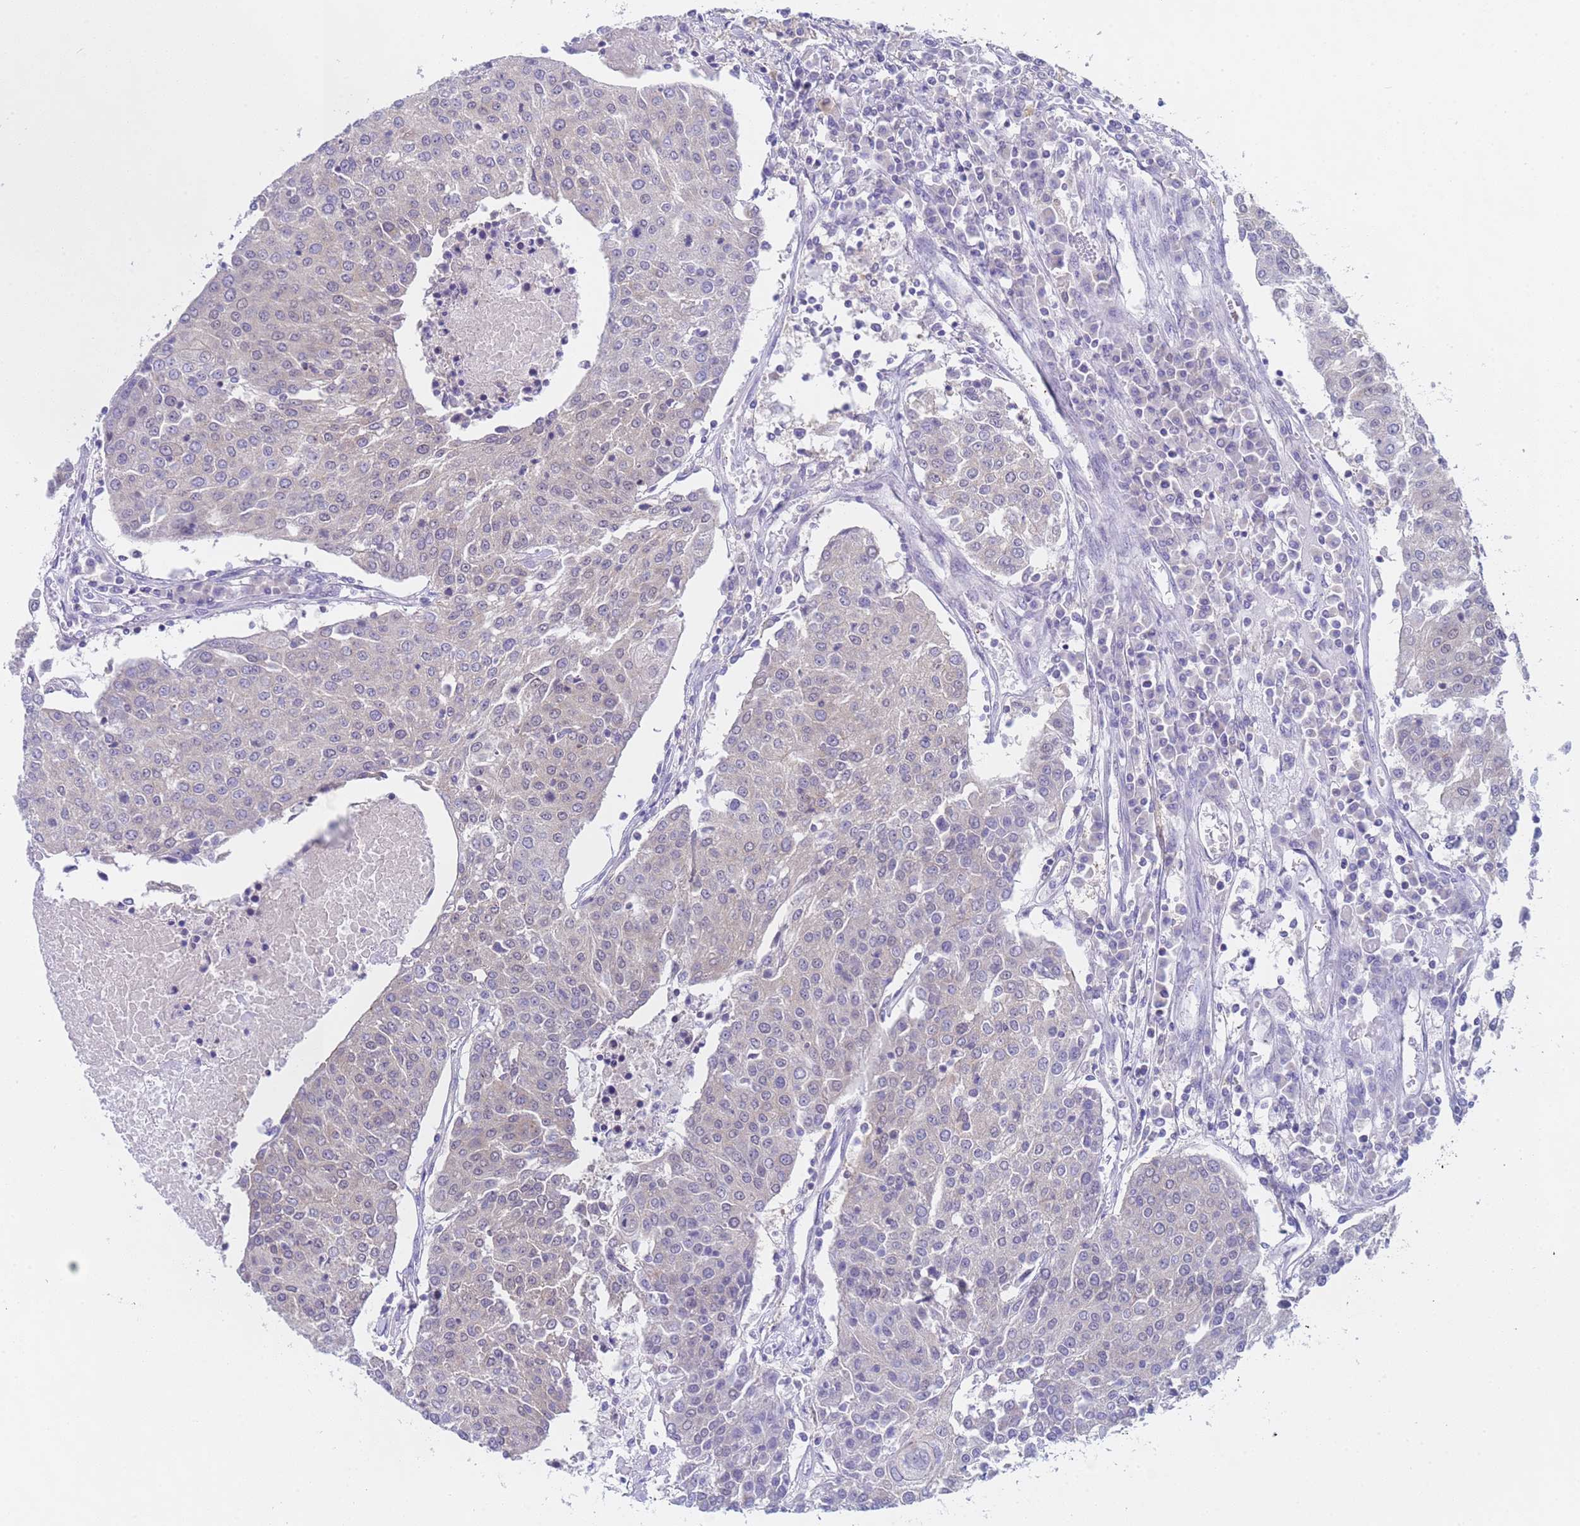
{"staining": {"intensity": "negative", "quantity": "none", "location": "none"}, "tissue": "urothelial cancer", "cell_type": "Tumor cells", "image_type": "cancer", "snomed": [{"axis": "morphology", "description": "Urothelial carcinoma, High grade"}, {"axis": "topography", "description": "Urinary bladder"}], "caption": "The image reveals no significant staining in tumor cells of high-grade urothelial carcinoma.", "gene": "CAPN7", "patient": {"sex": "female", "age": 85}}